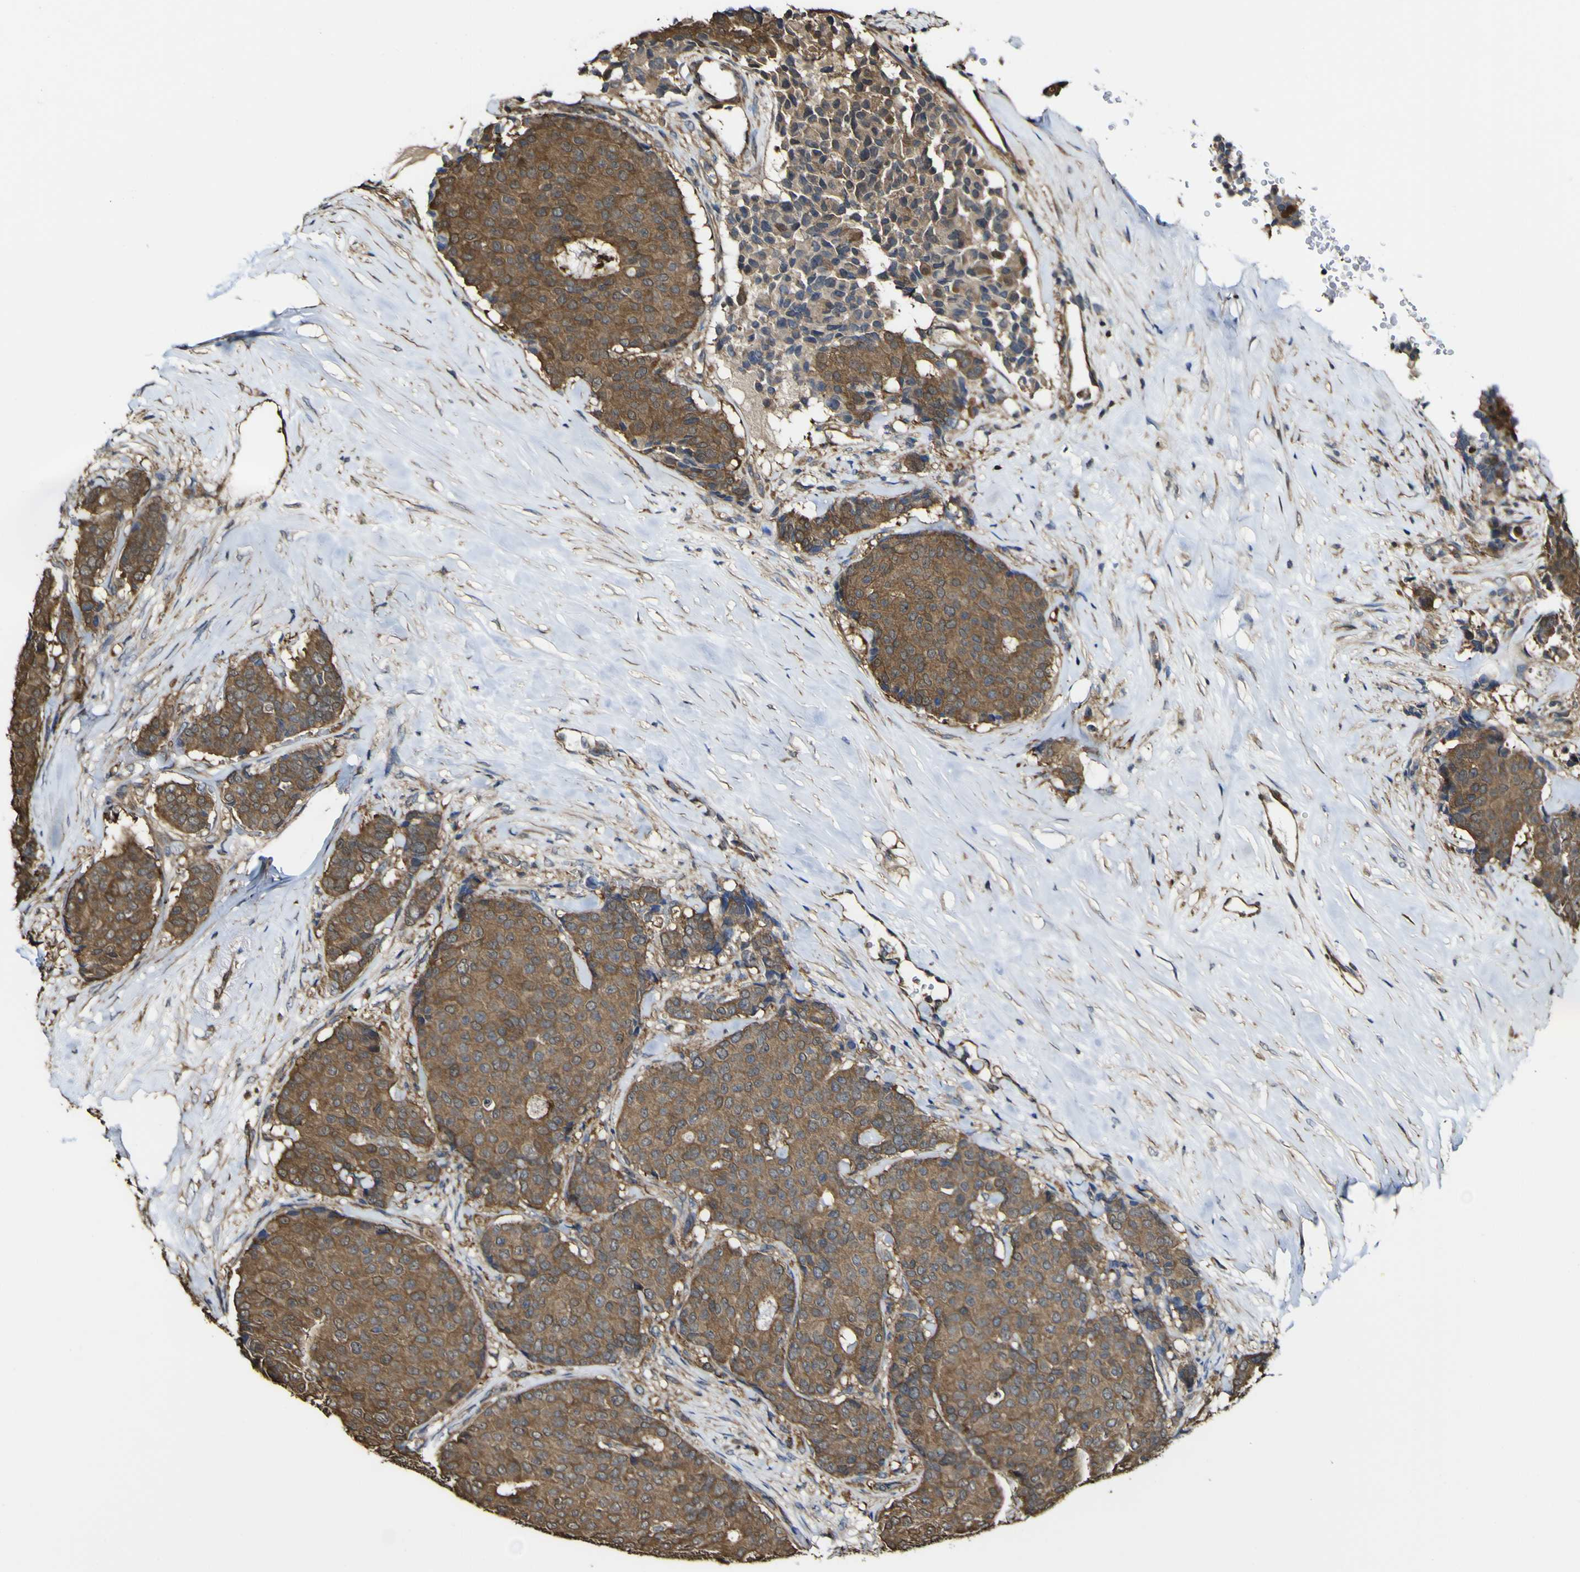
{"staining": {"intensity": "moderate", "quantity": ">75%", "location": "cytoplasmic/membranous"}, "tissue": "breast cancer", "cell_type": "Tumor cells", "image_type": "cancer", "snomed": [{"axis": "morphology", "description": "Duct carcinoma"}, {"axis": "topography", "description": "Breast"}], "caption": "Intraductal carcinoma (breast) tissue exhibits moderate cytoplasmic/membranous staining in approximately >75% of tumor cells", "gene": "PTPRR", "patient": {"sex": "female", "age": 75}}